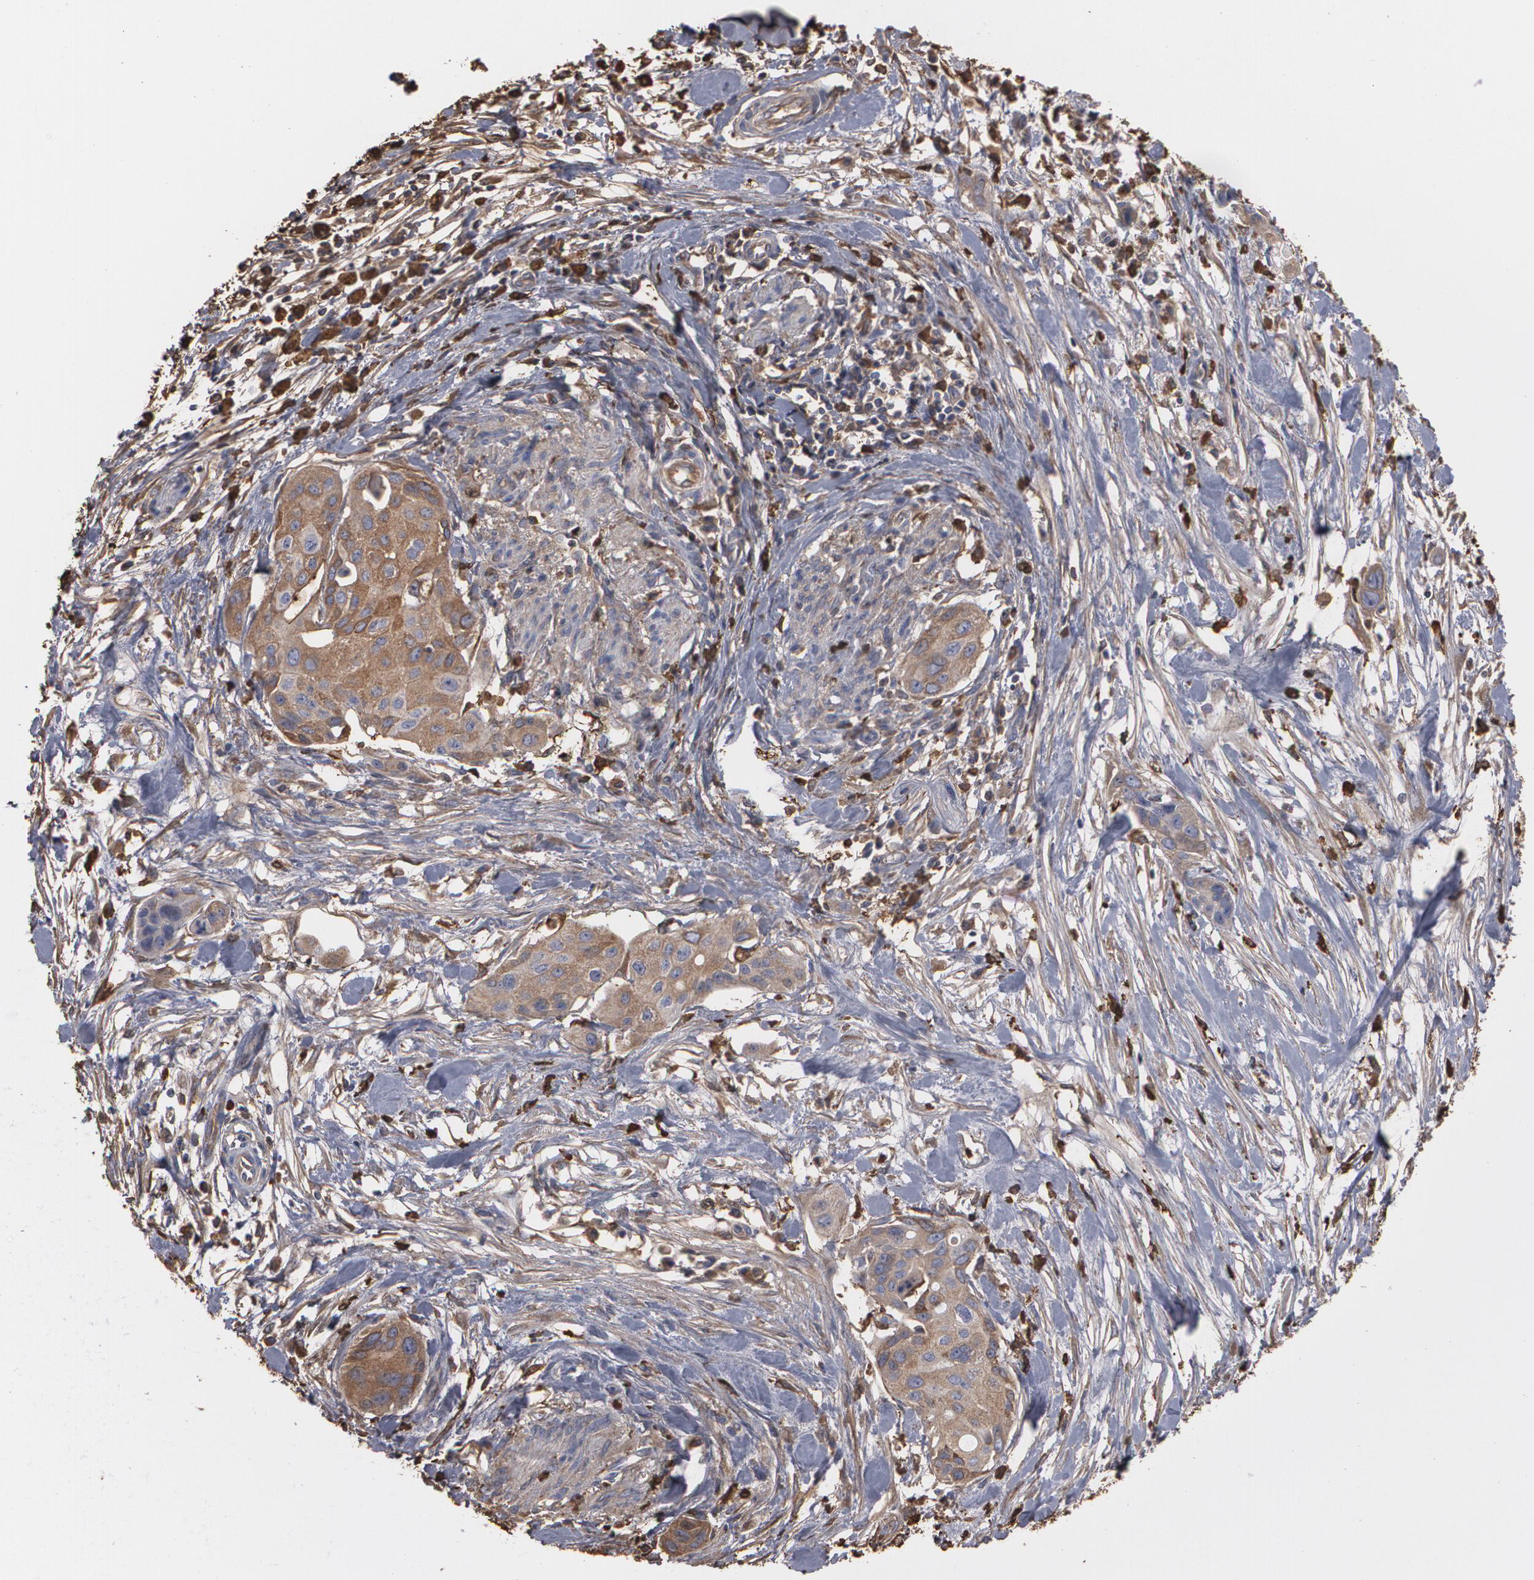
{"staining": {"intensity": "moderate", "quantity": ">75%", "location": "cytoplasmic/membranous"}, "tissue": "pancreatic cancer", "cell_type": "Tumor cells", "image_type": "cancer", "snomed": [{"axis": "morphology", "description": "Adenocarcinoma, NOS"}, {"axis": "topography", "description": "Pancreas"}], "caption": "A brown stain highlights moderate cytoplasmic/membranous staining of a protein in pancreatic adenocarcinoma tumor cells.", "gene": "ODC1", "patient": {"sex": "female", "age": 60}}